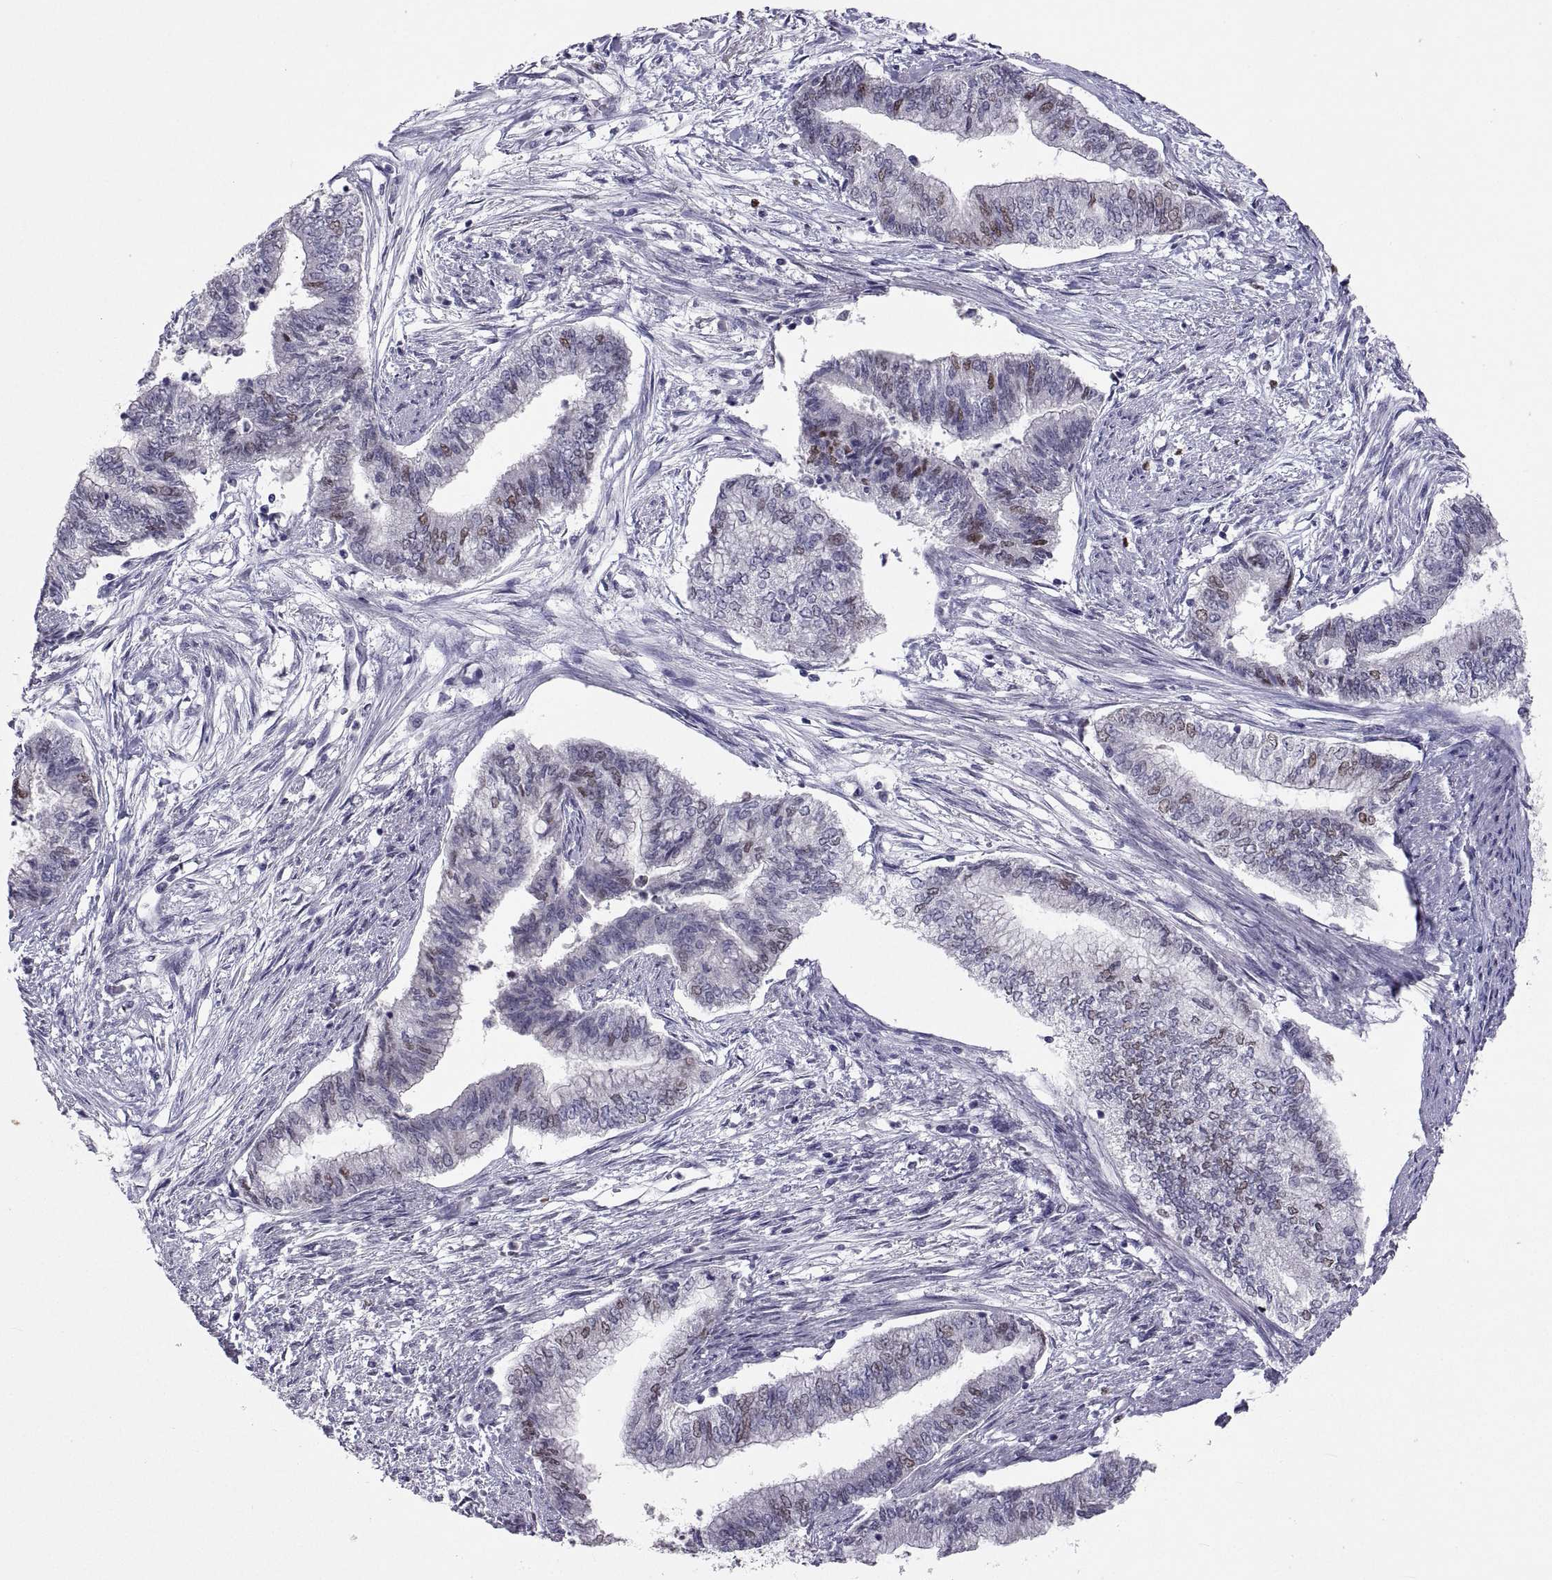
{"staining": {"intensity": "weak", "quantity": "25%-75%", "location": "nuclear"}, "tissue": "endometrial cancer", "cell_type": "Tumor cells", "image_type": "cancer", "snomed": [{"axis": "morphology", "description": "Adenocarcinoma, NOS"}, {"axis": "topography", "description": "Endometrium"}], "caption": "Adenocarcinoma (endometrial) stained for a protein (brown) shows weak nuclear positive expression in approximately 25%-75% of tumor cells.", "gene": "SOX21", "patient": {"sex": "female", "age": 65}}